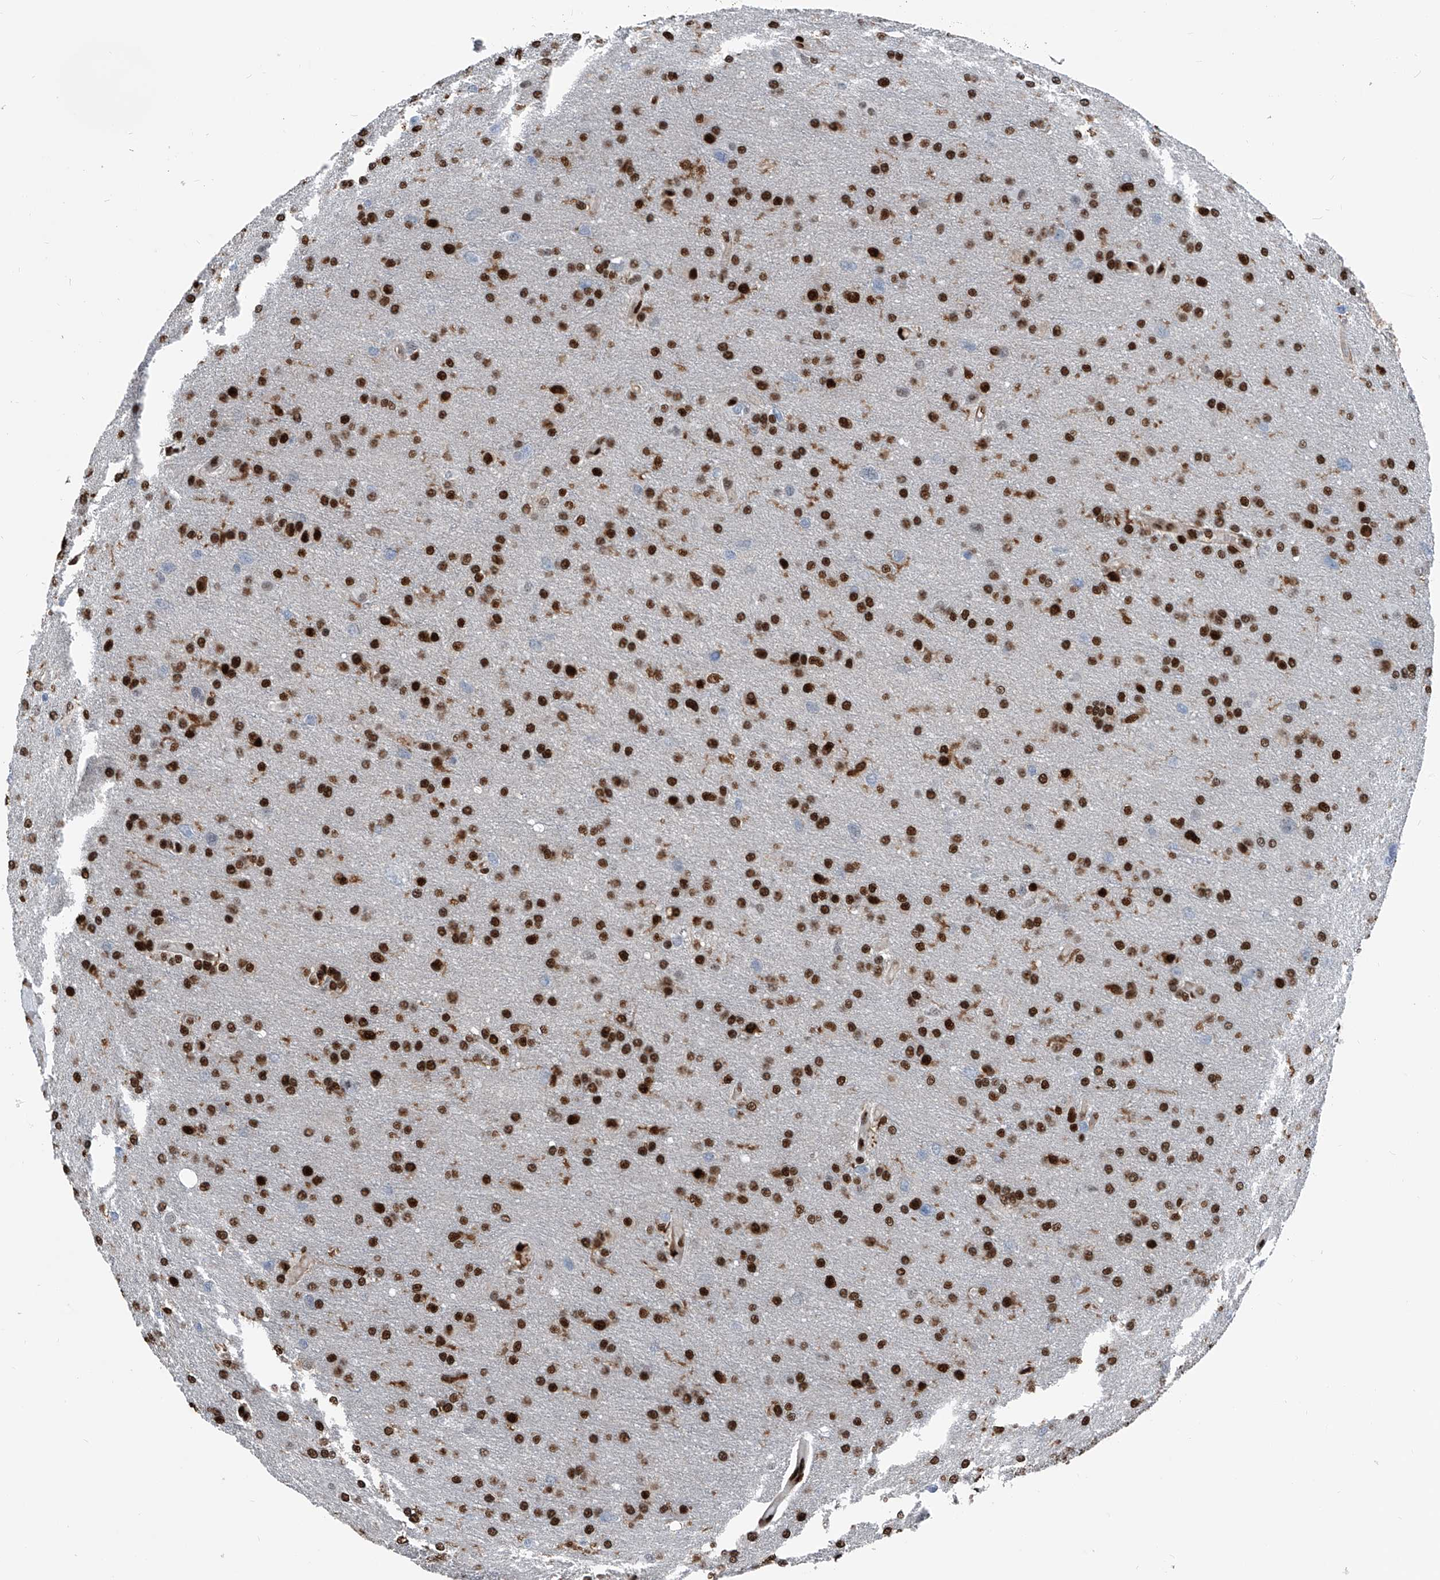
{"staining": {"intensity": "strong", "quantity": ">75%", "location": "nuclear"}, "tissue": "glioma", "cell_type": "Tumor cells", "image_type": "cancer", "snomed": [{"axis": "morphology", "description": "Glioma, malignant, High grade"}, {"axis": "topography", "description": "Cerebral cortex"}], "caption": "Glioma stained for a protein (brown) exhibits strong nuclear positive expression in approximately >75% of tumor cells.", "gene": "FKBP5", "patient": {"sex": "female", "age": 36}}